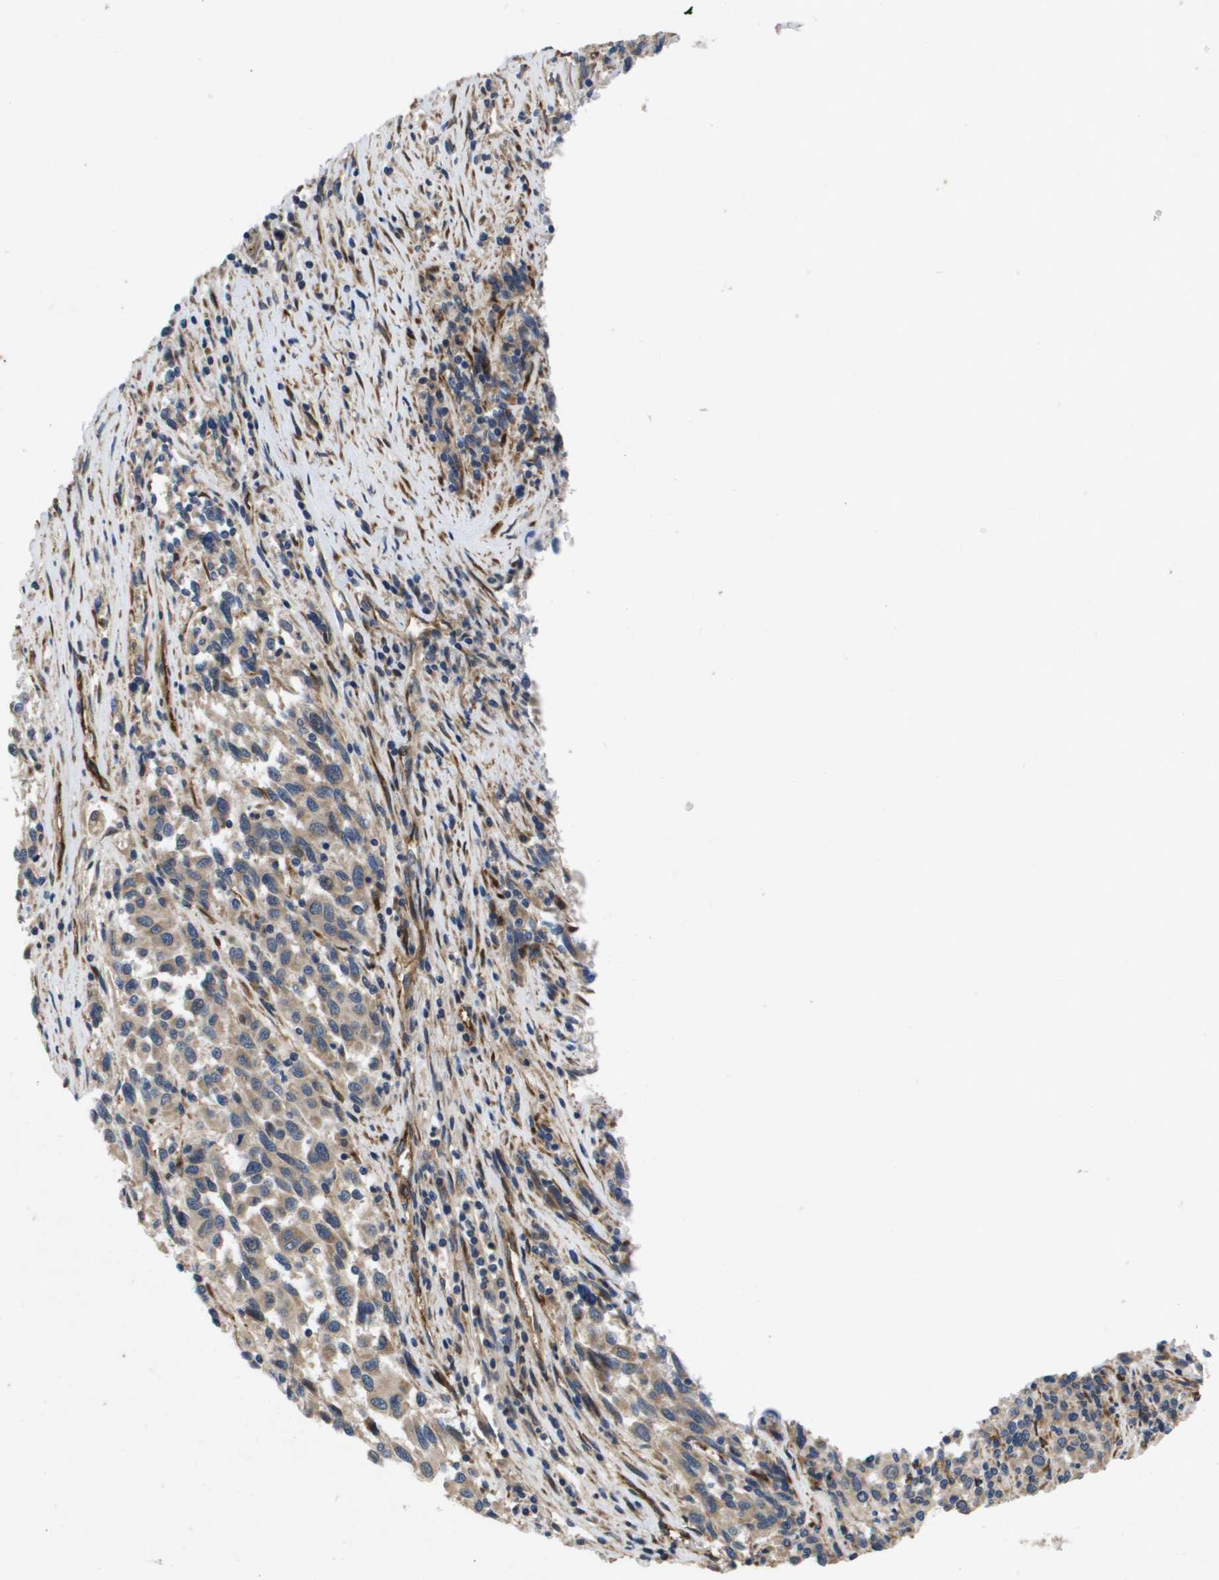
{"staining": {"intensity": "weak", "quantity": "<25%", "location": "cytoplasmic/membranous"}, "tissue": "melanoma", "cell_type": "Tumor cells", "image_type": "cancer", "snomed": [{"axis": "morphology", "description": "Malignant melanoma, Metastatic site"}, {"axis": "topography", "description": "Lymph node"}], "caption": "Photomicrograph shows no significant protein positivity in tumor cells of melanoma.", "gene": "ENTPD2", "patient": {"sex": "male", "age": 61}}